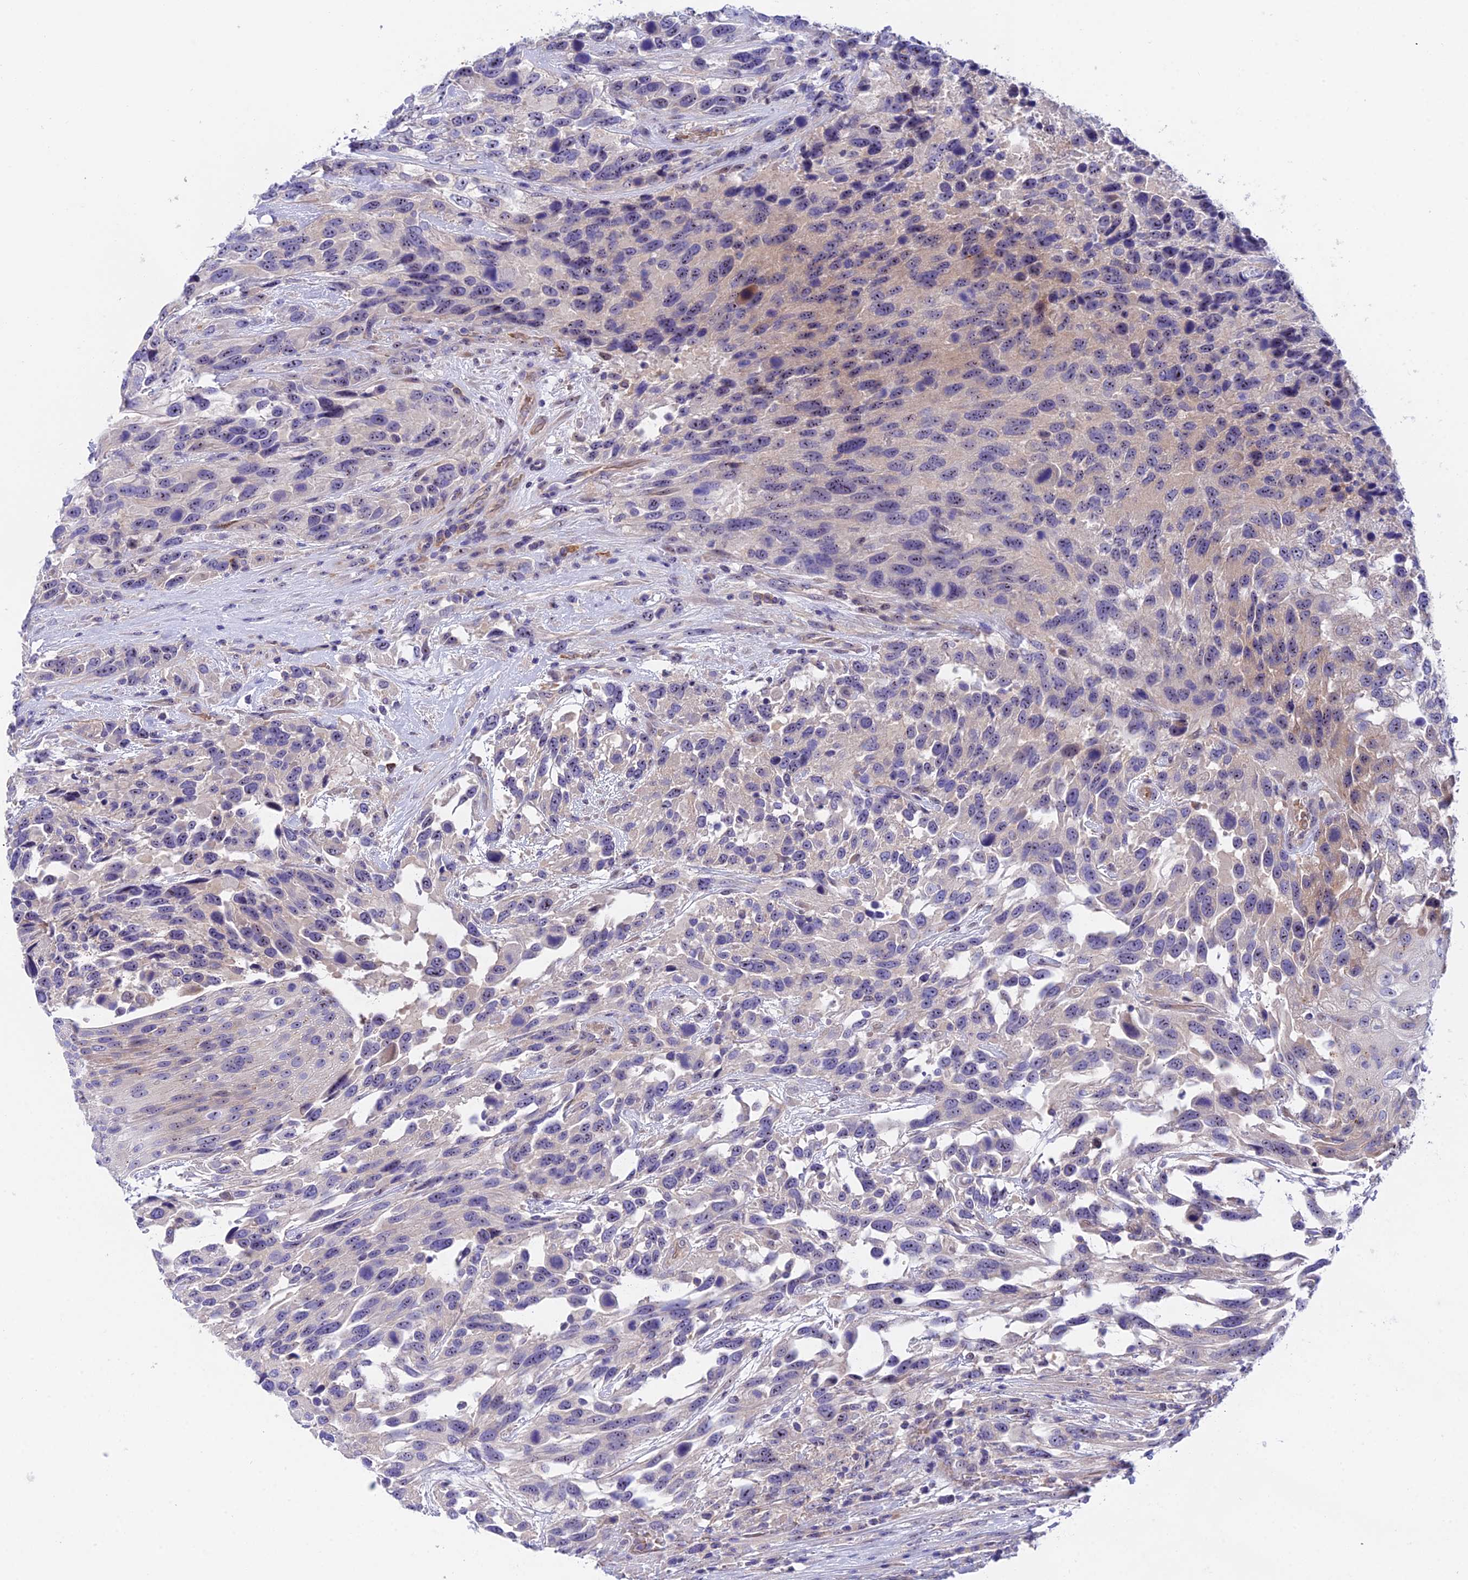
{"staining": {"intensity": "weak", "quantity": "<25%", "location": "cytoplasmic/membranous"}, "tissue": "urothelial cancer", "cell_type": "Tumor cells", "image_type": "cancer", "snomed": [{"axis": "morphology", "description": "Urothelial carcinoma, High grade"}, {"axis": "topography", "description": "Urinary bladder"}], "caption": "Image shows no protein expression in tumor cells of urothelial cancer tissue.", "gene": "DUSP29", "patient": {"sex": "female", "age": 70}}